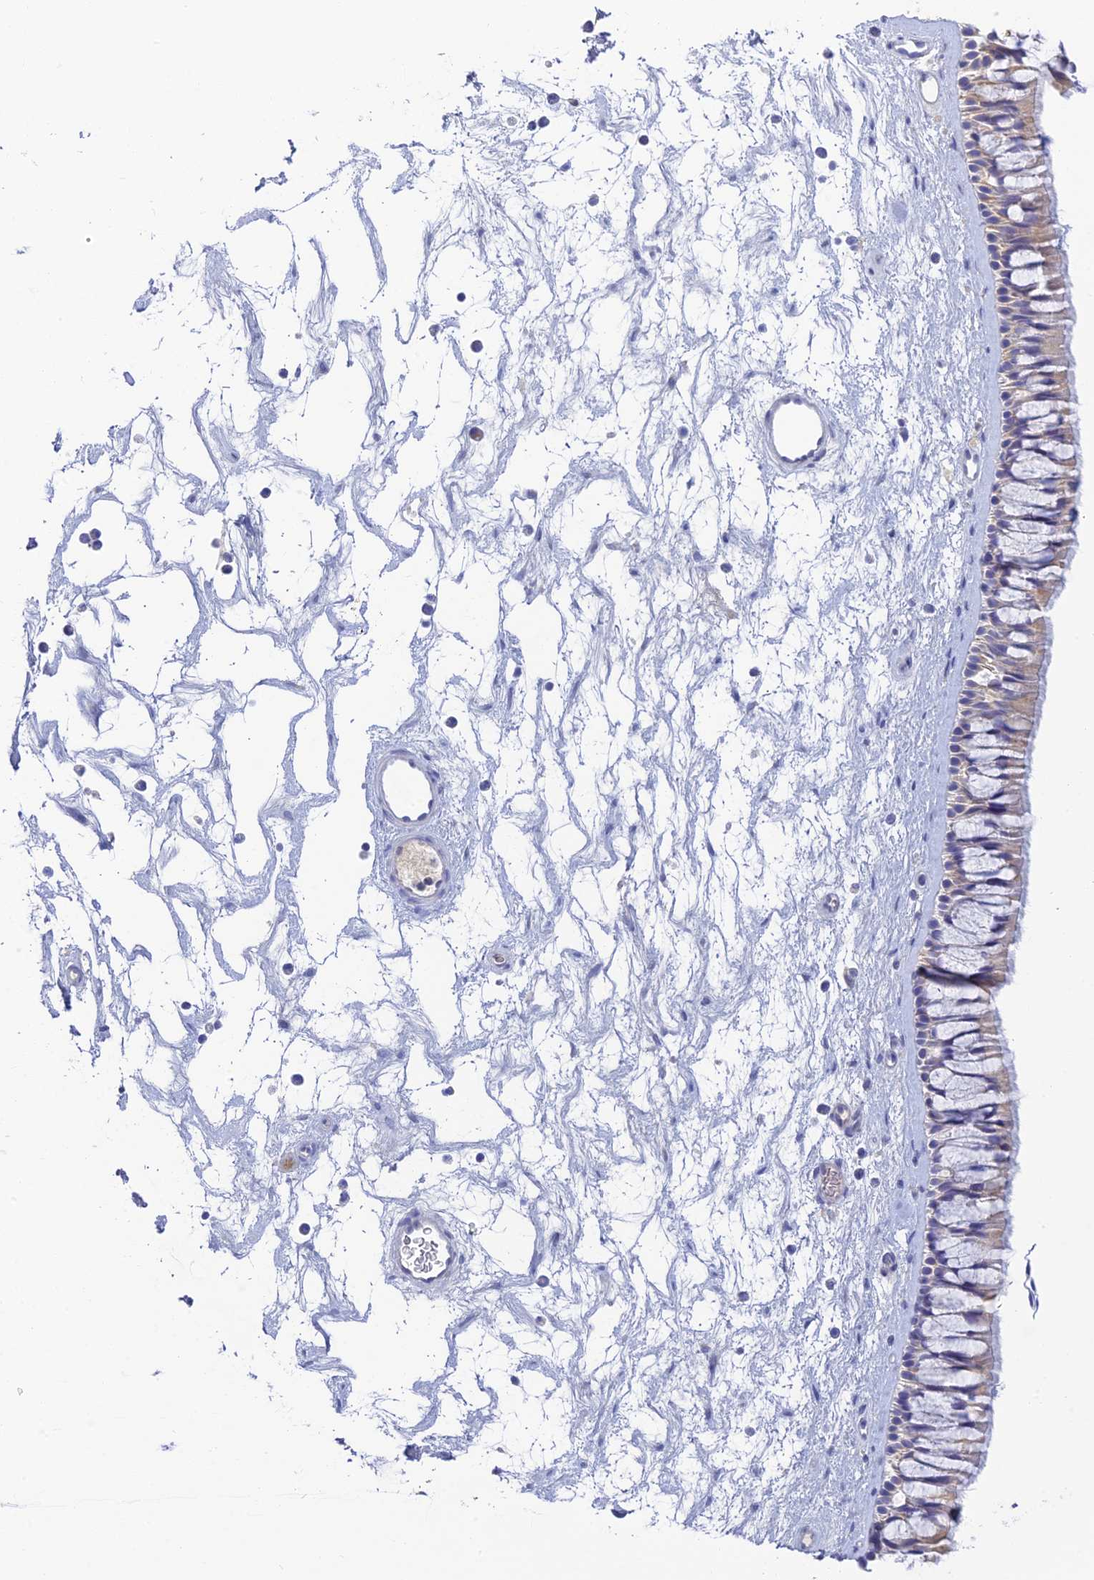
{"staining": {"intensity": "weak", "quantity": "<25%", "location": "cytoplasmic/membranous"}, "tissue": "nasopharynx", "cell_type": "Respiratory epithelial cells", "image_type": "normal", "snomed": [{"axis": "morphology", "description": "Normal tissue, NOS"}, {"axis": "topography", "description": "Nasopharynx"}], "caption": "Immunohistochemistry (IHC) image of normal human nasopharynx stained for a protein (brown), which demonstrates no expression in respiratory epithelial cells. (Brightfield microscopy of DAB (3,3'-diaminobenzidine) immunohistochemistry at high magnification).", "gene": "INTS13", "patient": {"sex": "male", "age": 64}}